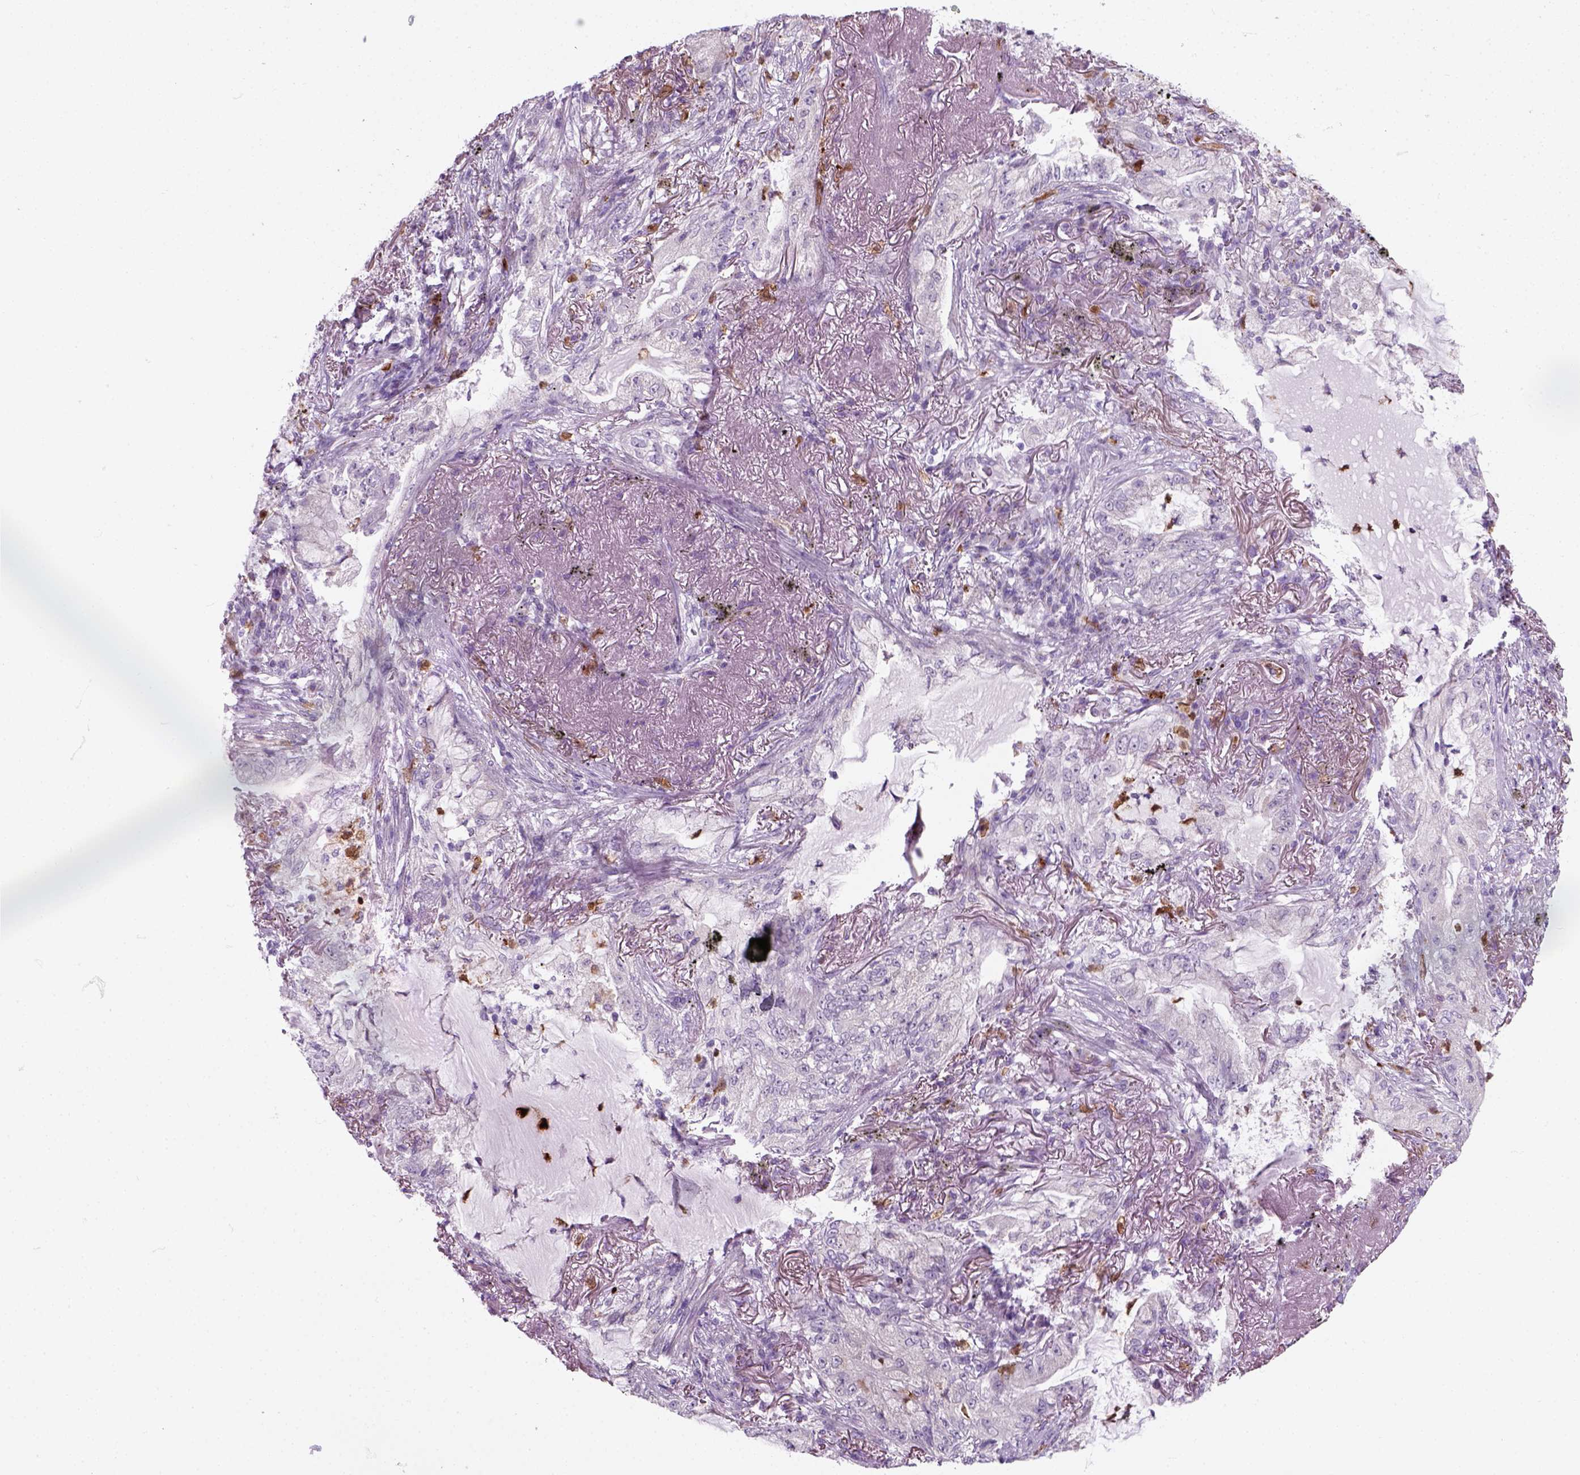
{"staining": {"intensity": "negative", "quantity": "none", "location": "none"}, "tissue": "lung cancer", "cell_type": "Tumor cells", "image_type": "cancer", "snomed": [{"axis": "morphology", "description": "Adenocarcinoma, NOS"}, {"axis": "topography", "description": "Lung"}], "caption": "Tumor cells are negative for brown protein staining in lung cancer. (DAB IHC, high magnification).", "gene": "IL4", "patient": {"sex": "female", "age": 73}}